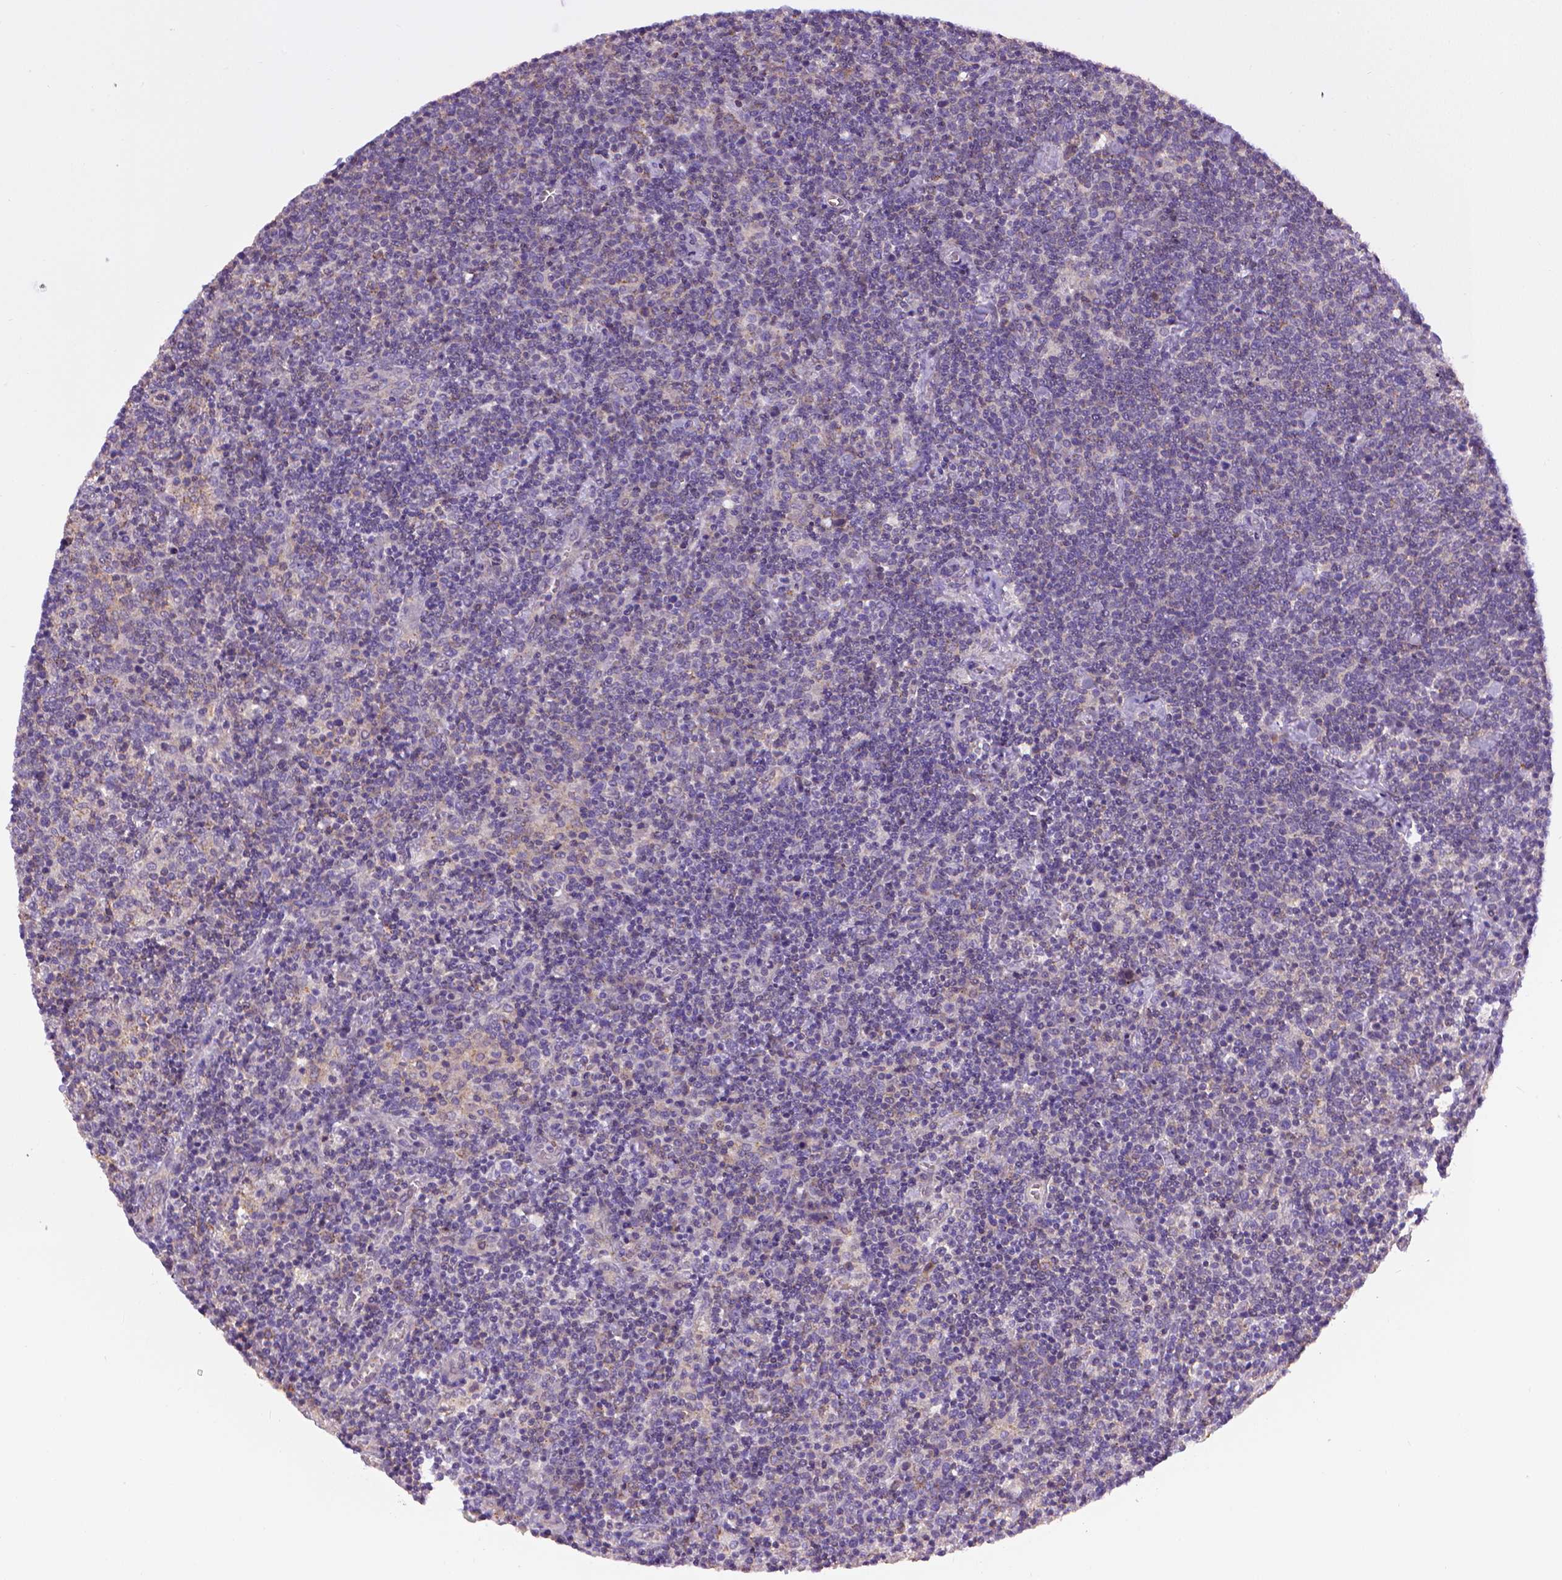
{"staining": {"intensity": "negative", "quantity": "none", "location": "none"}, "tissue": "lymphoma", "cell_type": "Tumor cells", "image_type": "cancer", "snomed": [{"axis": "morphology", "description": "Malignant lymphoma, non-Hodgkin's type, High grade"}, {"axis": "topography", "description": "Lymph node"}], "caption": "Immunohistochemistry micrograph of neoplastic tissue: human high-grade malignant lymphoma, non-Hodgkin's type stained with DAB displays no significant protein positivity in tumor cells.", "gene": "SLC51B", "patient": {"sex": "male", "age": 61}}